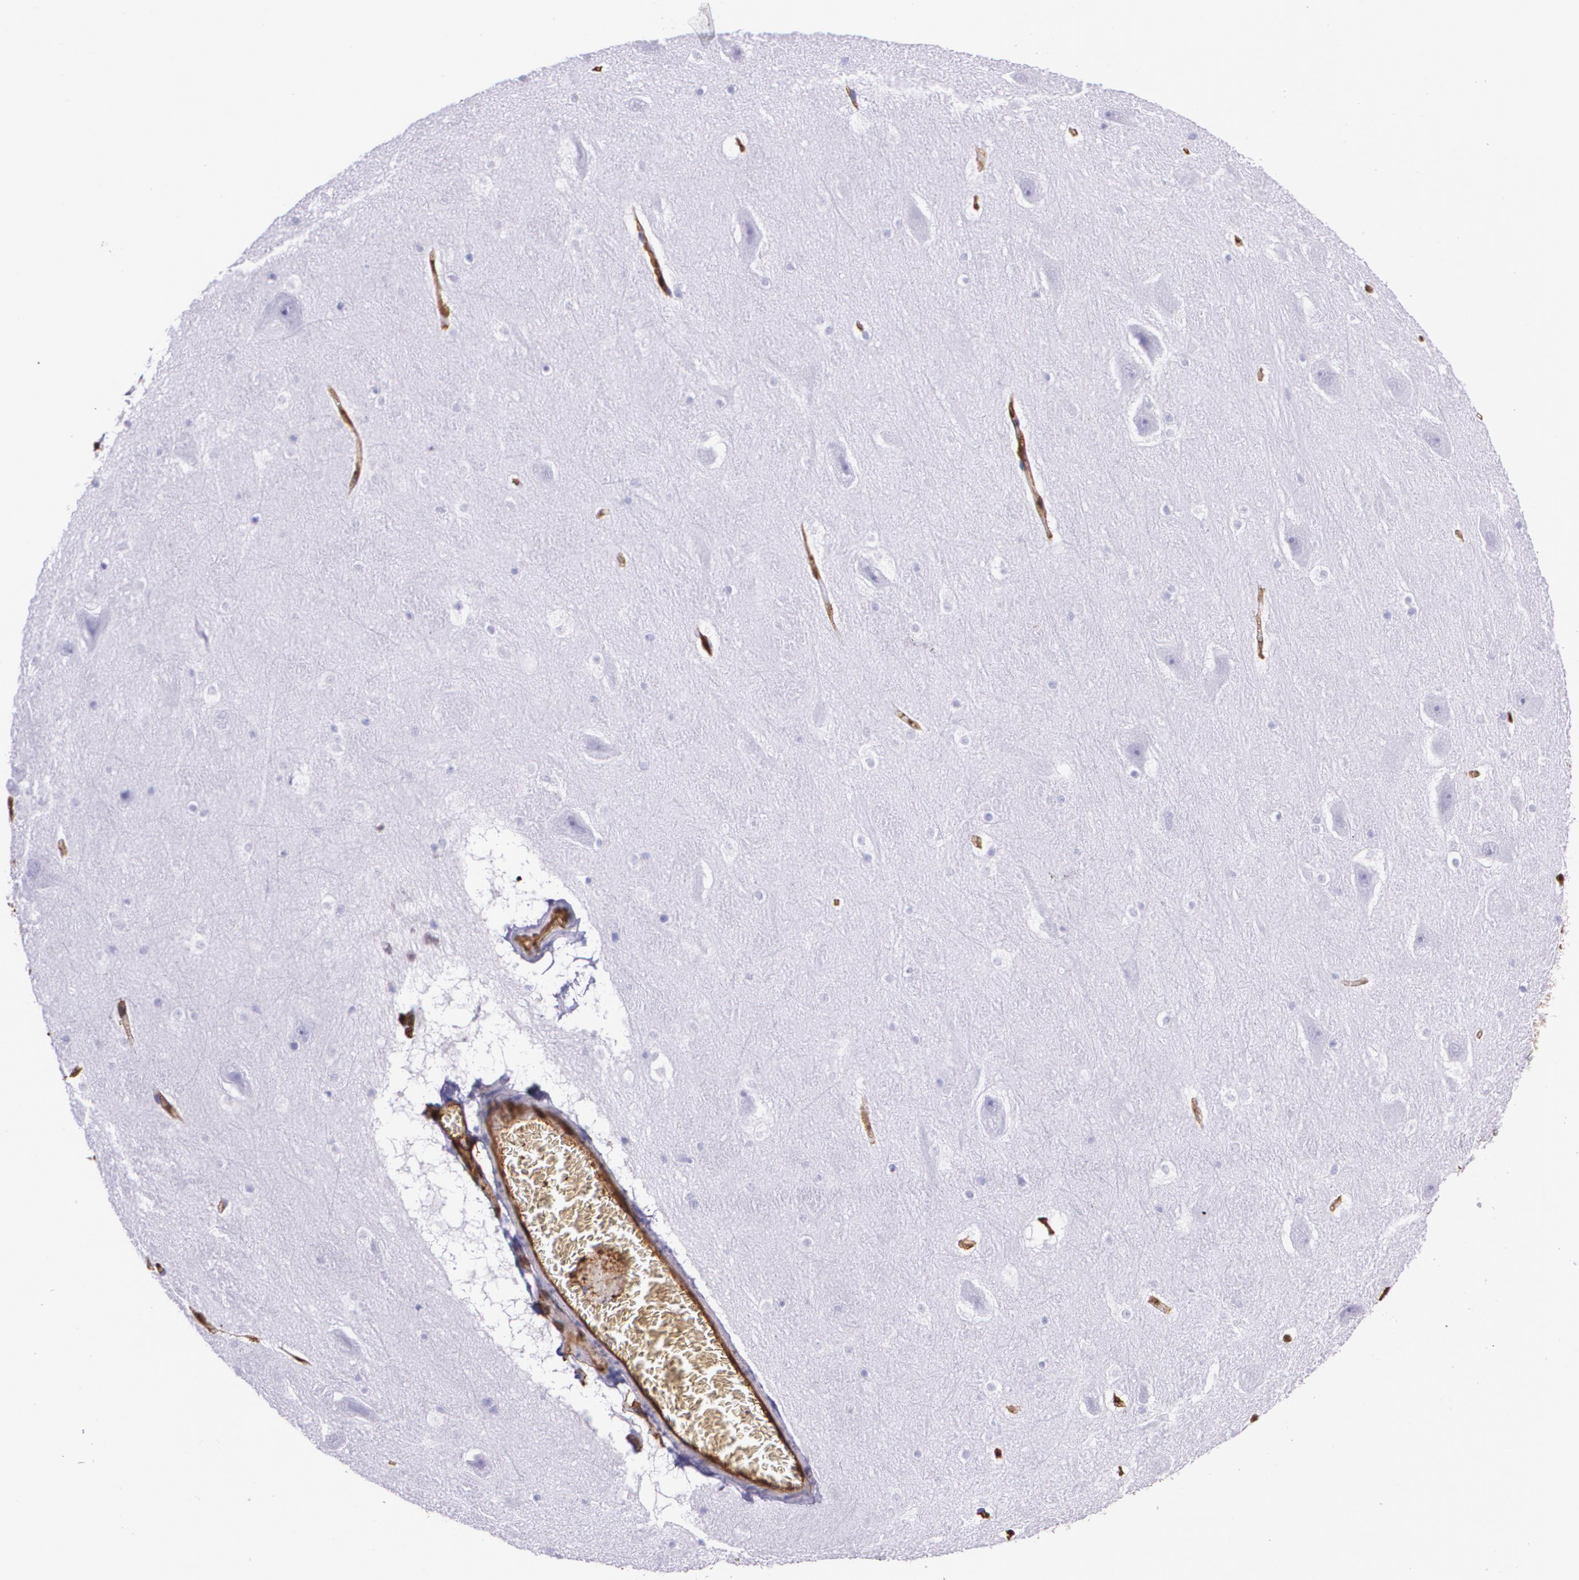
{"staining": {"intensity": "negative", "quantity": "none", "location": "none"}, "tissue": "hippocampus", "cell_type": "Glial cells", "image_type": "normal", "snomed": [{"axis": "morphology", "description": "Normal tissue, NOS"}, {"axis": "topography", "description": "Hippocampus"}], "caption": "Immunohistochemistry (IHC) photomicrograph of normal hippocampus stained for a protein (brown), which reveals no expression in glial cells. Brightfield microscopy of immunohistochemistry stained with DAB (brown) and hematoxylin (blue), captured at high magnification.", "gene": "MMP2", "patient": {"sex": "male", "age": 45}}